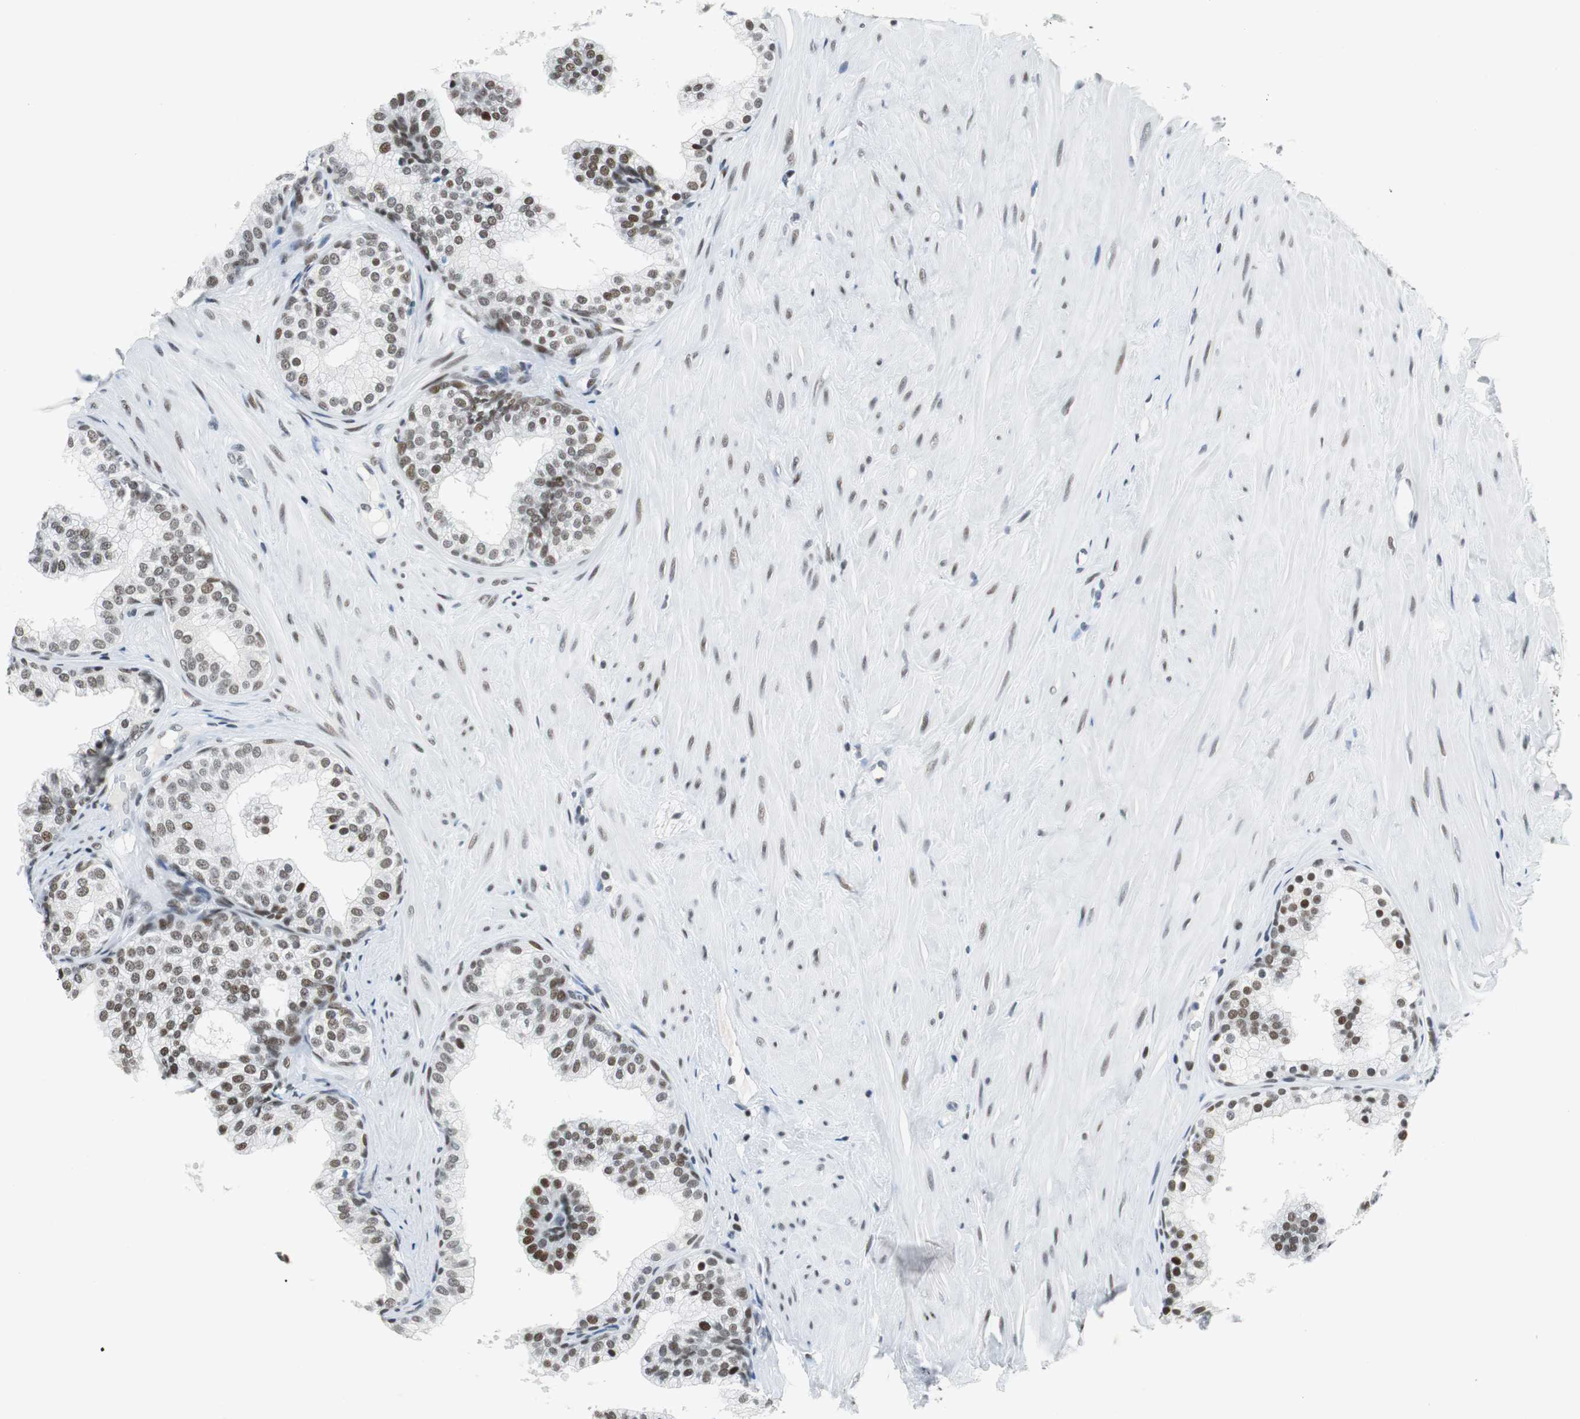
{"staining": {"intensity": "moderate", "quantity": ">75%", "location": "nuclear"}, "tissue": "prostate", "cell_type": "Glandular cells", "image_type": "normal", "snomed": [{"axis": "morphology", "description": "Normal tissue, NOS"}, {"axis": "topography", "description": "Prostate"}], "caption": "IHC micrograph of benign human prostate stained for a protein (brown), which displays medium levels of moderate nuclear positivity in about >75% of glandular cells.", "gene": "HDAC3", "patient": {"sex": "male", "age": 60}}